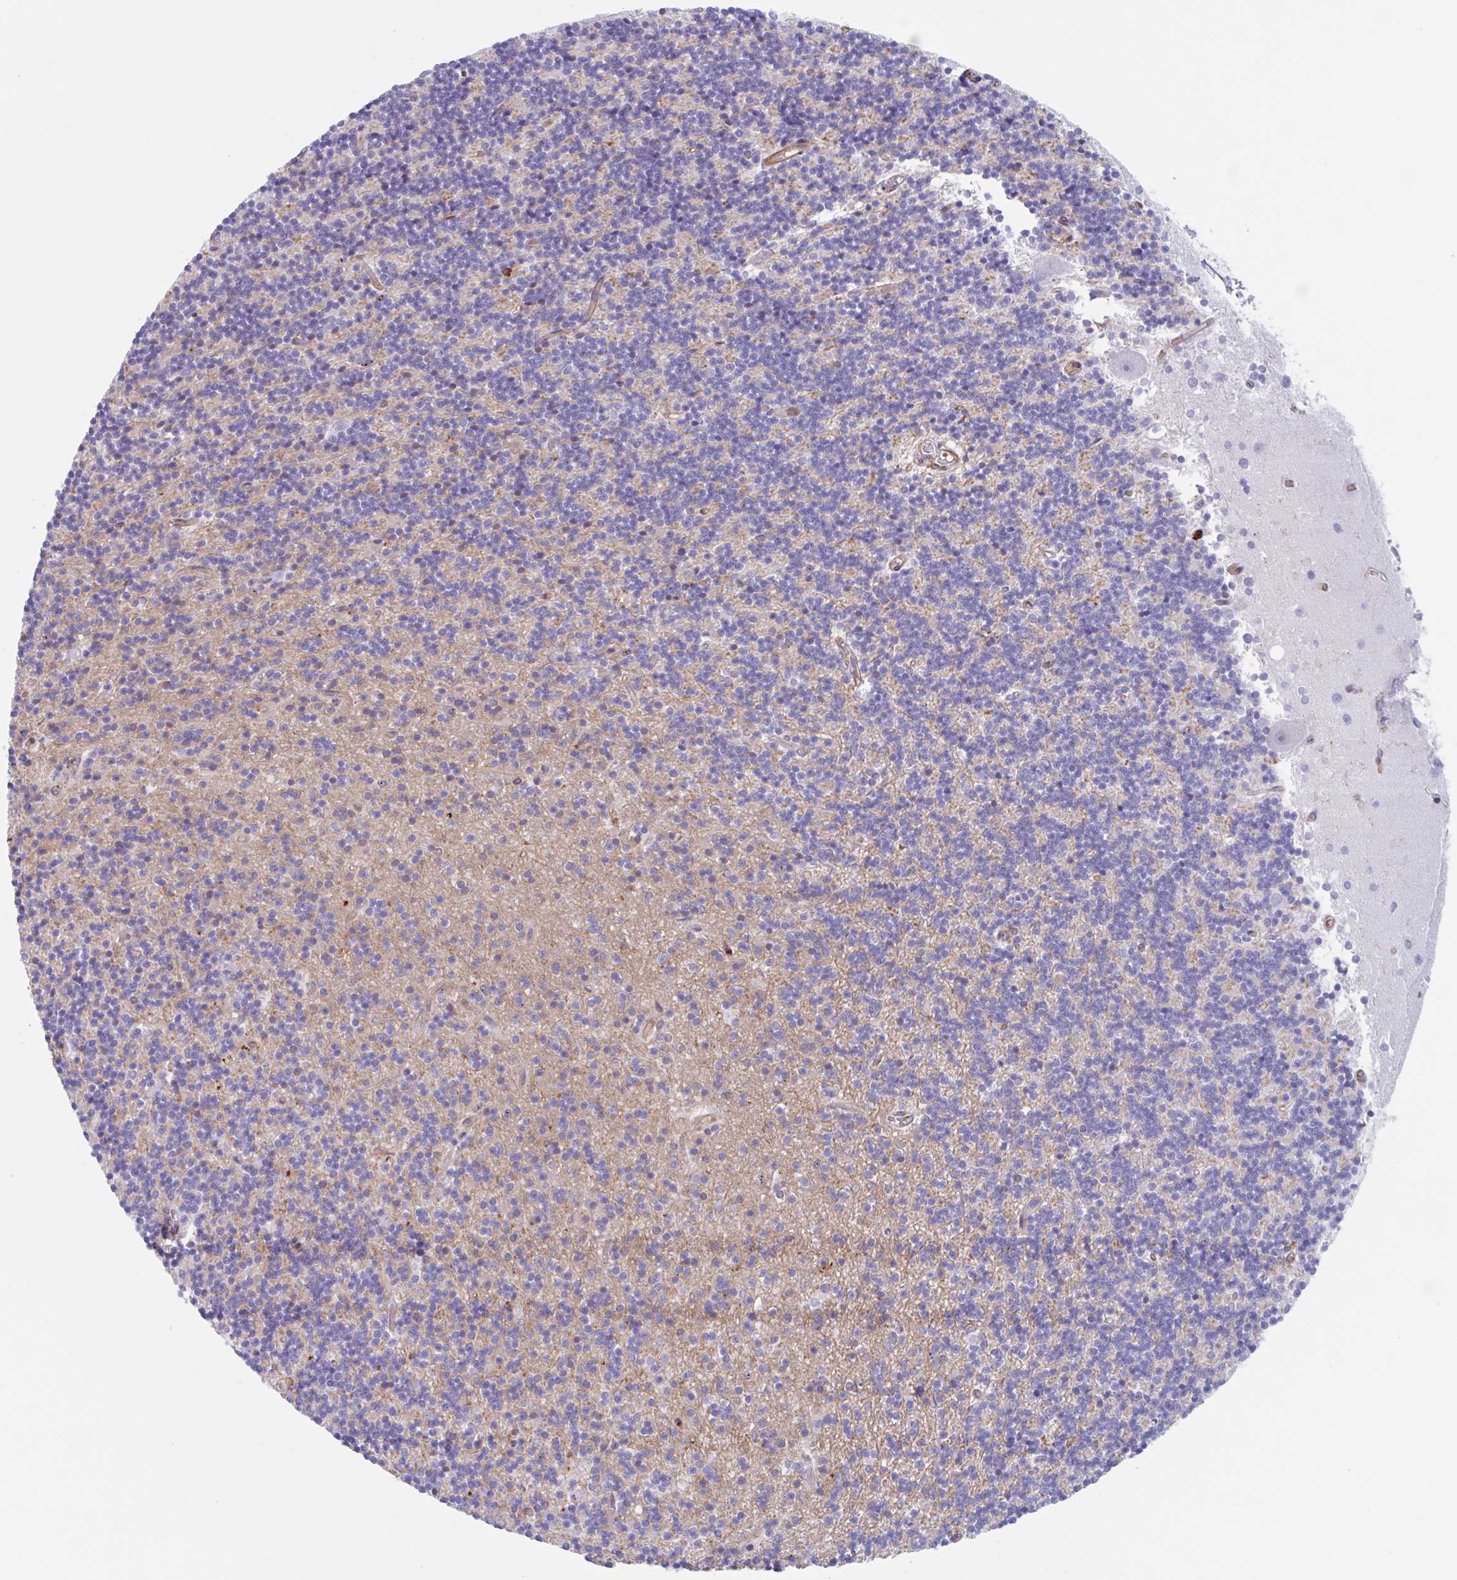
{"staining": {"intensity": "negative", "quantity": "none", "location": "none"}, "tissue": "cerebellum", "cell_type": "Cells in granular layer", "image_type": "normal", "snomed": [{"axis": "morphology", "description": "Normal tissue, NOS"}, {"axis": "topography", "description": "Cerebellum"}], "caption": "Histopathology image shows no protein staining in cells in granular layer of unremarkable cerebellum. The staining was performed using DAB (3,3'-diaminobenzidine) to visualize the protein expression in brown, while the nuclei were stained in blue with hematoxylin (Magnification: 20x).", "gene": "EFHD1", "patient": {"sex": "male", "age": 54}}